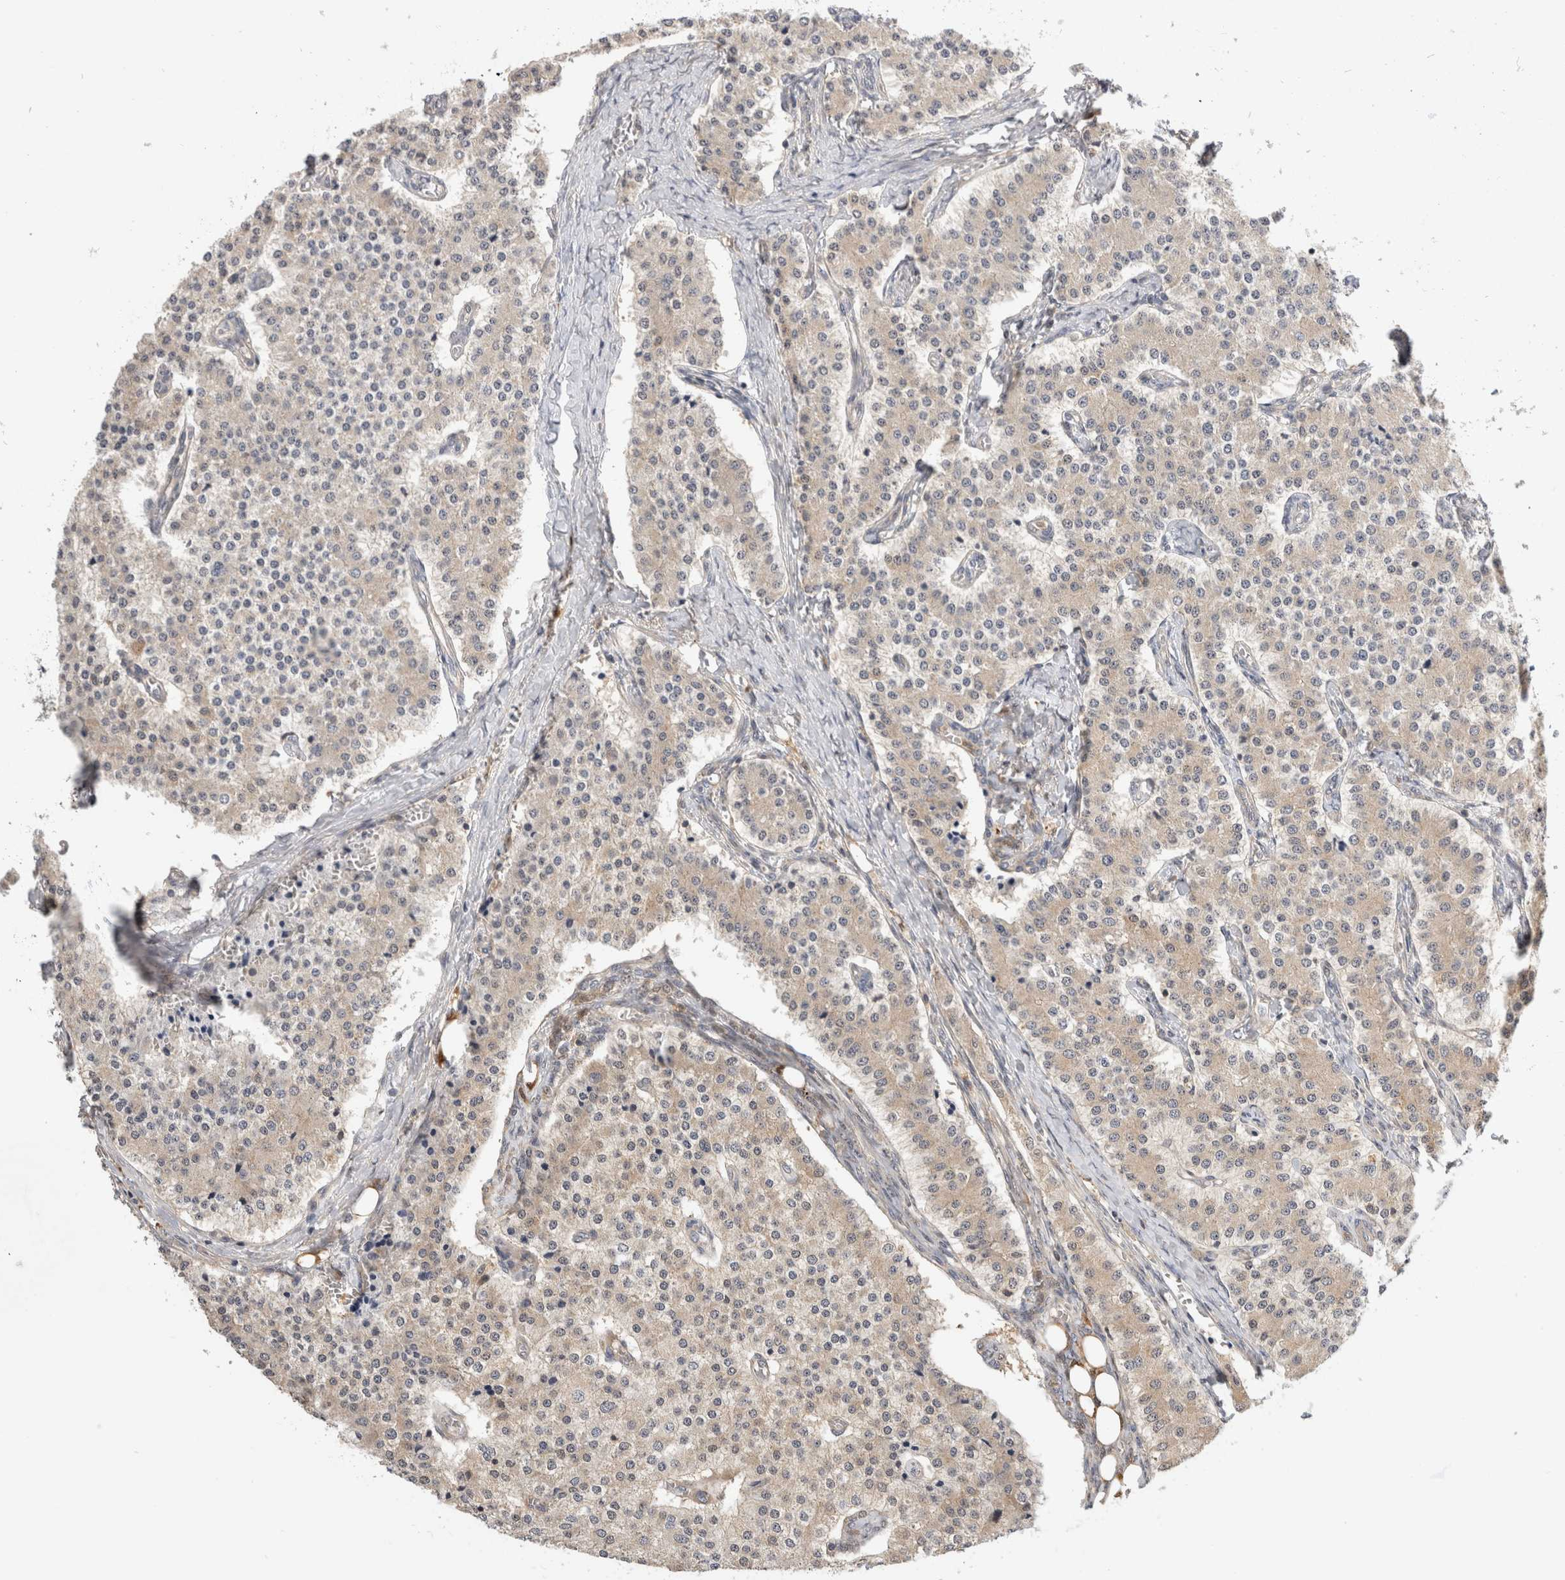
{"staining": {"intensity": "weak", "quantity": "<25%", "location": "cytoplasmic/membranous"}, "tissue": "carcinoid", "cell_type": "Tumor cells", "image_type": "cancer", "snomed": [{"axis": "morphology", "description": "Carcinoid, malignant, NOS"}, {"axis": "topography", "description": "Colon"}], "caption": "A photomicrograph of malignant carcinoid stained for a protein displays no brown staining in tumor cells.", "gene": "PGM1", "patient": {"sex": "female", "age": 52}}